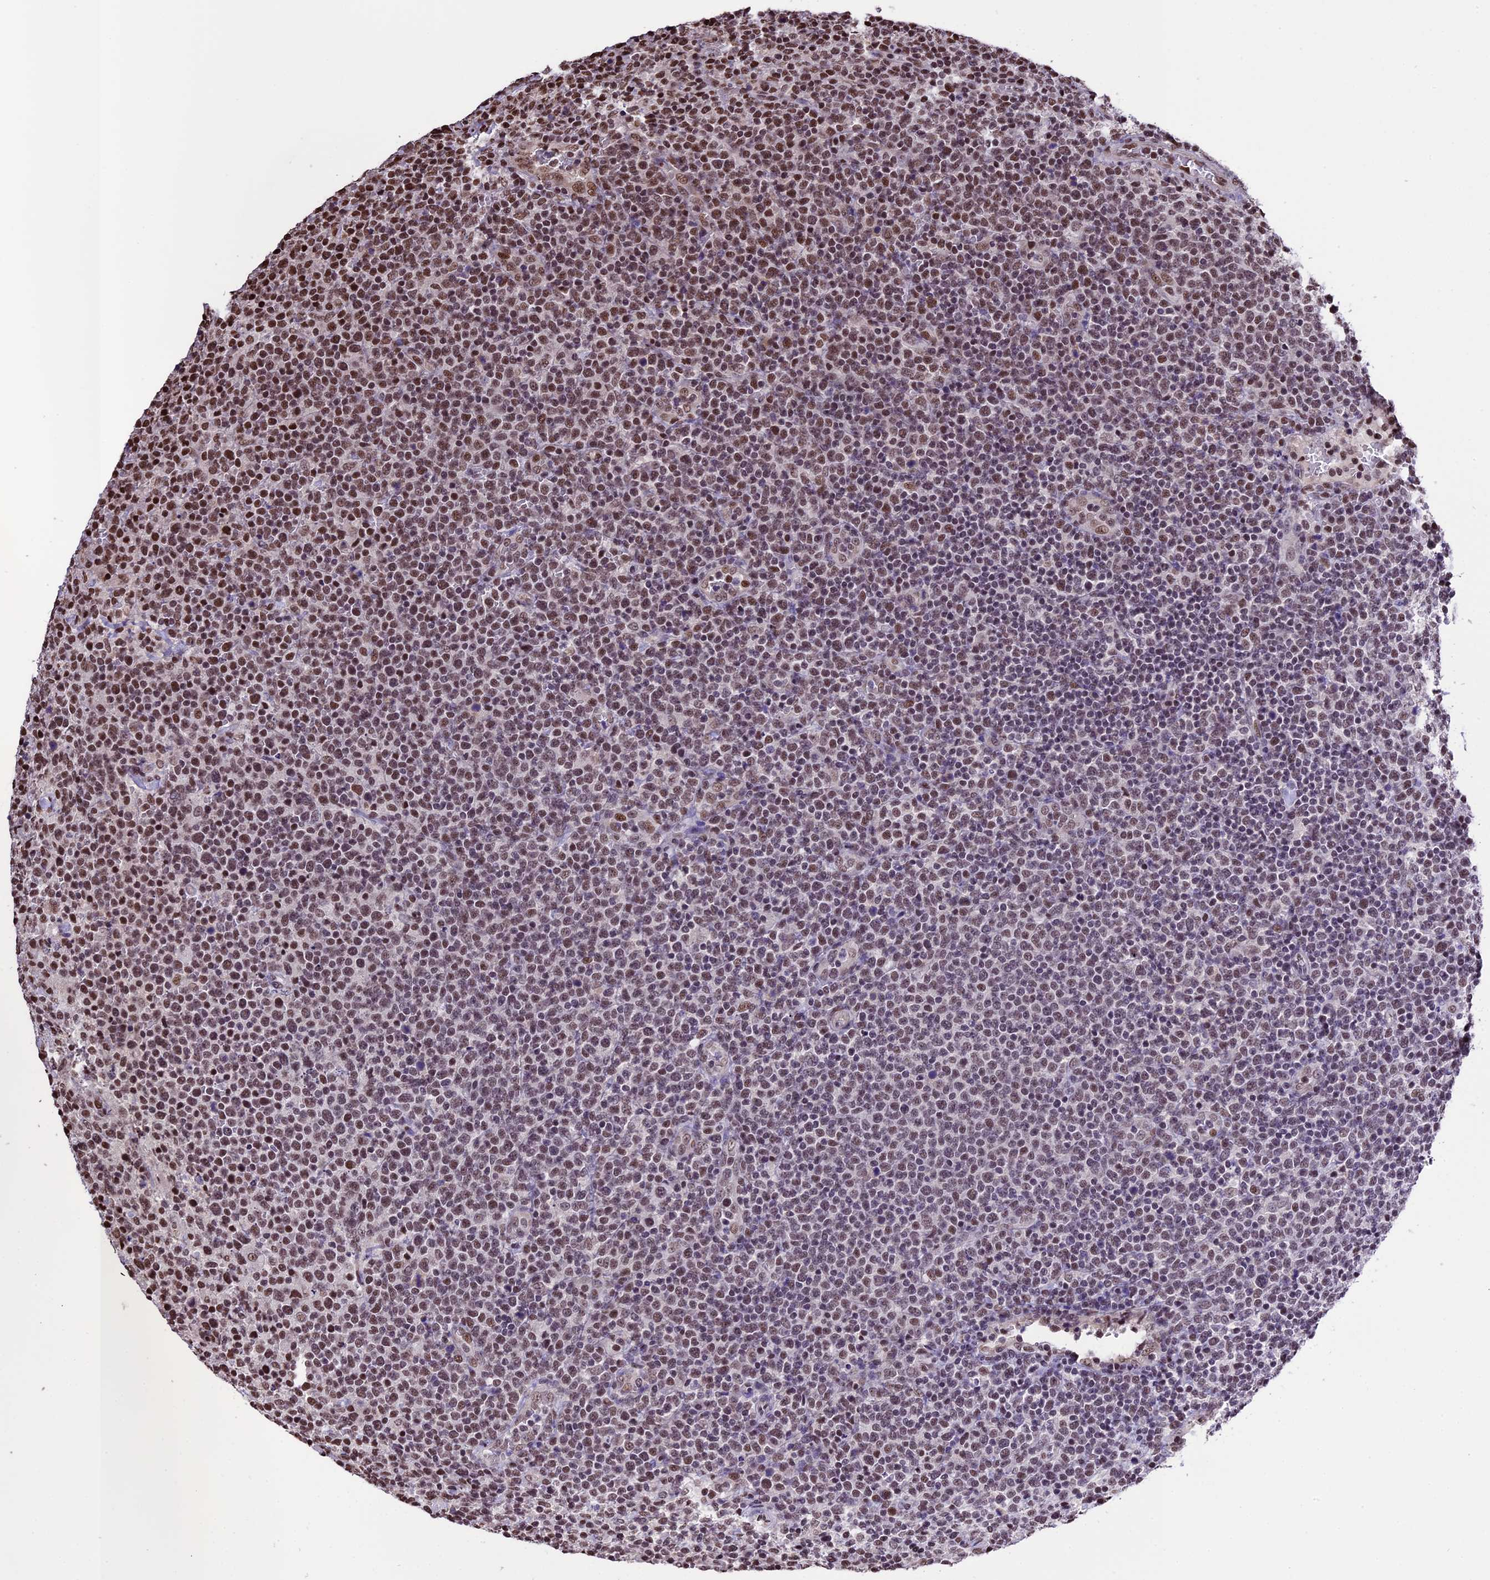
{"staining": {"intensity": "moderate", "quantity": ">75%", "location": "nuclear"}, "tissue": "lymphoma", "cell_type": "Tumor cells", "image_type": "cancer", "snomed": [{"axis": "morphology", "description": "Malignant lymphoma, non-Hodgkin's type, High grade"}, {"axis": "topography", "description": "Lymph node"}], "caption": "Immunohistochemistry (IHC) histopathology image of human lymphoma stained for a protein (brown), which exhibits medium levels of moderate nuclear positivity in approximately >75% of tumor cells.", "gene": "POLR3E", "patient": {"sex": "male", "age": 61}}